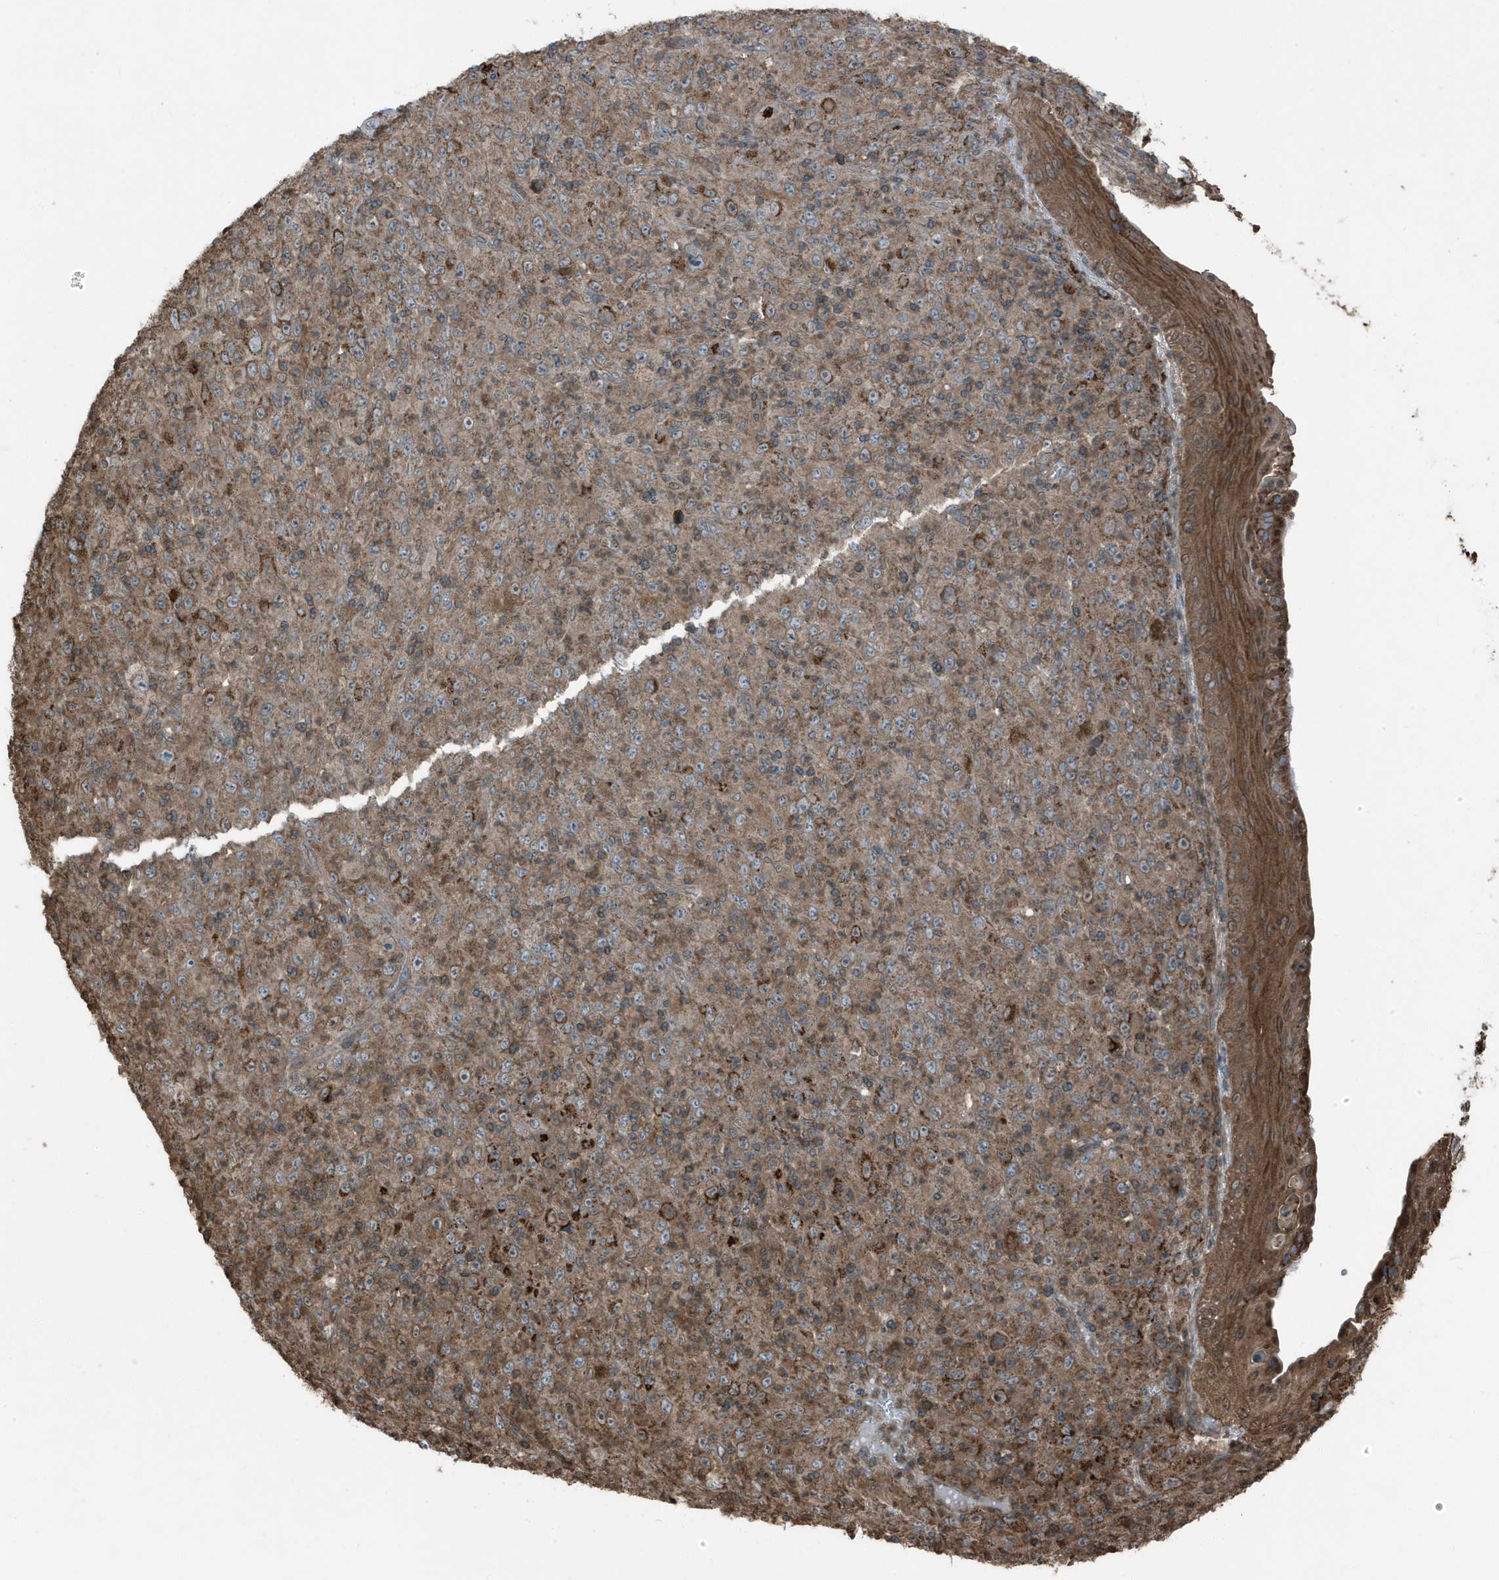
{"staining": {"intensity": "moderate", "quantity": ">75%", "location": "cytoplasmic/membranous"}, "tissue": "melanoma", "cell_type": "Tumor cells", "image_type": "cancer", "snomed": [{"axis": "morphology", "description": "Malignant melanoma, Metastatic site"}, {"axis": "topography", "description": "Skin"}], "caption": "Immunohistochemical staining of human melanoma demonstrates moderate cytoplasmic/membranous protein expression in about >75% of tumor cells. (Brightfield microscopy of DAB IHC at high magnification).", "gene": "AZI2", "patient": {"sex": "female", "age": 56}}